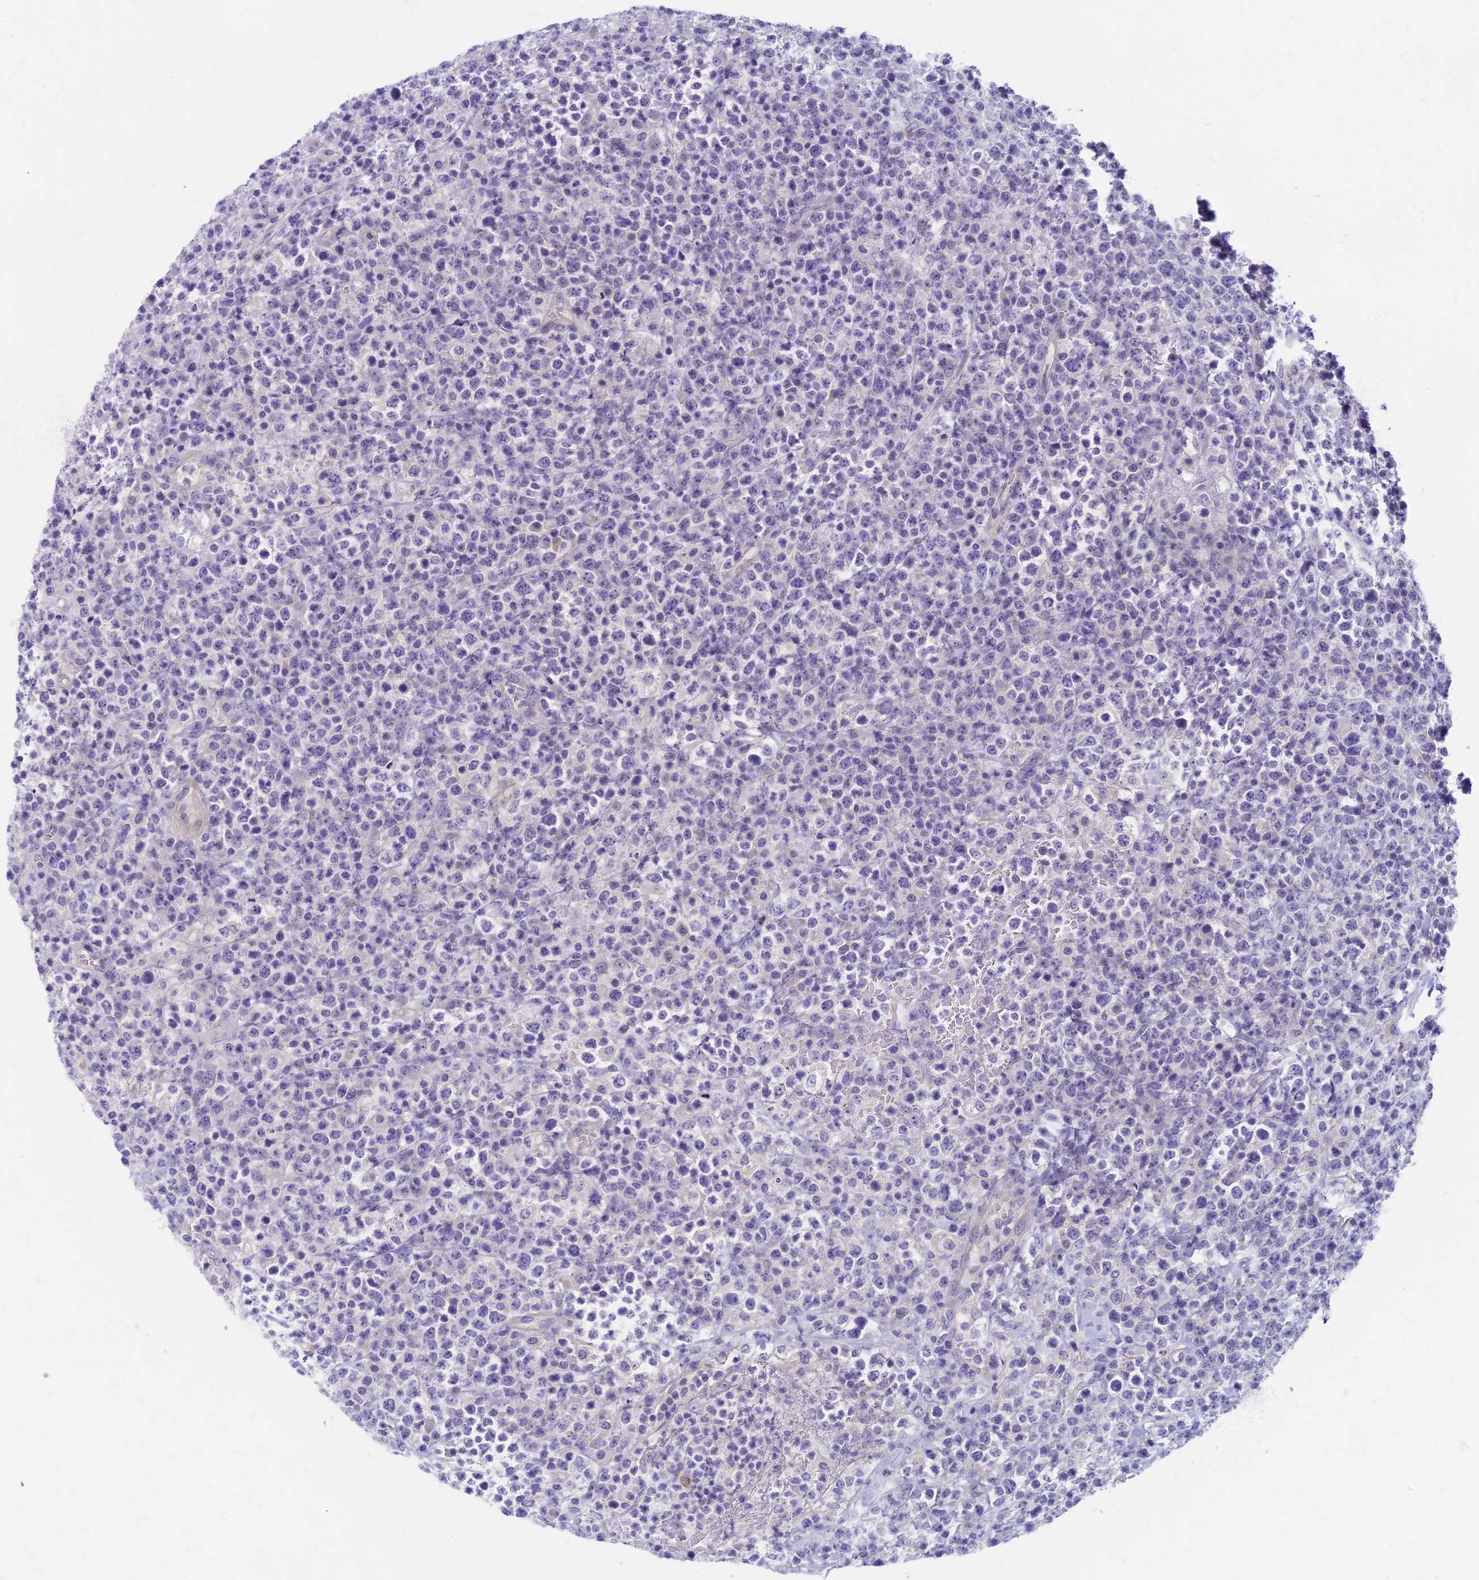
{"staining": {"intensity": "negative", "quantity": "none", "location": "none"}, "tissue": "lymphoma", "cell_type": "Tumor cells", "image_type": "cancer", "snomed": [{"axis": "morphology", "description": "Malignant lymphoma, non-Hodgkin's type, High grade"}, {"axis": "topography", "description": "Colon"}], "caption": "Immunohistochemical staining of lymphoma displays no significant positivity in tumor cells.", "gene": "AP4E1", "patient": {"sex": "female", "age": 53}}